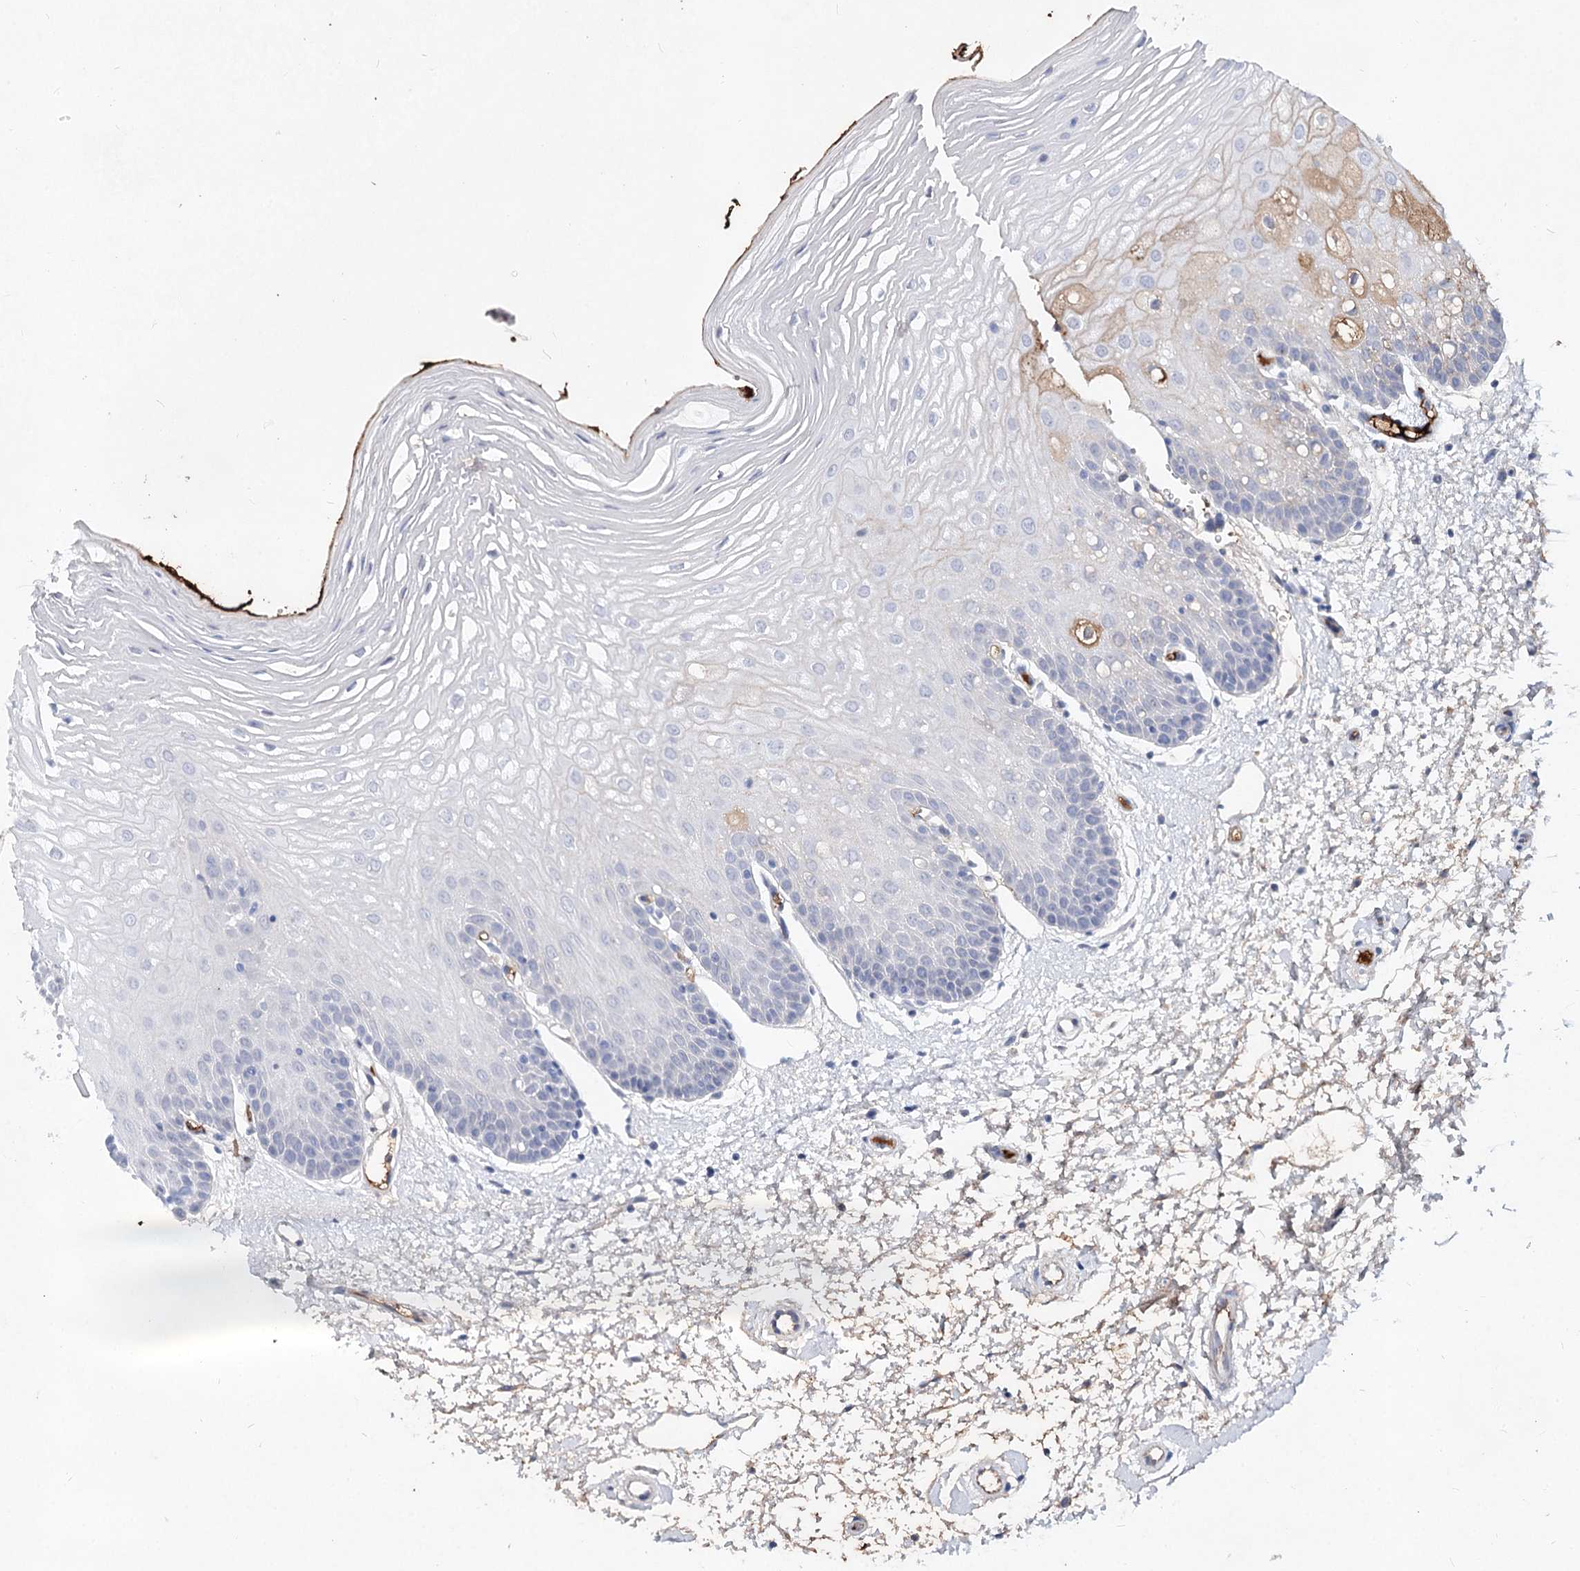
{"staining": {"intensity": "moderate", "quantity": "<25%", "location": "cytoplasmic/membranous"}, "tissue": "oral mucosa", "cell_type": "Squamous epithelial cells", "image_type": "normal", "snomed": [{"axis": "morphology", "description": "Normal tissue, NOS"}, {"axis": "topography", "description": "Oral tissue"}, {"axis": "topography", "description": "Tounge, NOS"}], "caption": "High-power microscopy captured an immunohistochemistry (IHC) photomicrograph of benign oral mucosa, revealing moderate cytoplasmic/membranous staining in approximately <25% of squamous epithelial cells. The staining was performed using DAB (3,3'-diaminobenzidine), with brown indicating positive protein expression. Nuclei are stained blue with hematoxylin.", "gene": "TASOR2", "patient": {"sex": "female", "age": 73}}